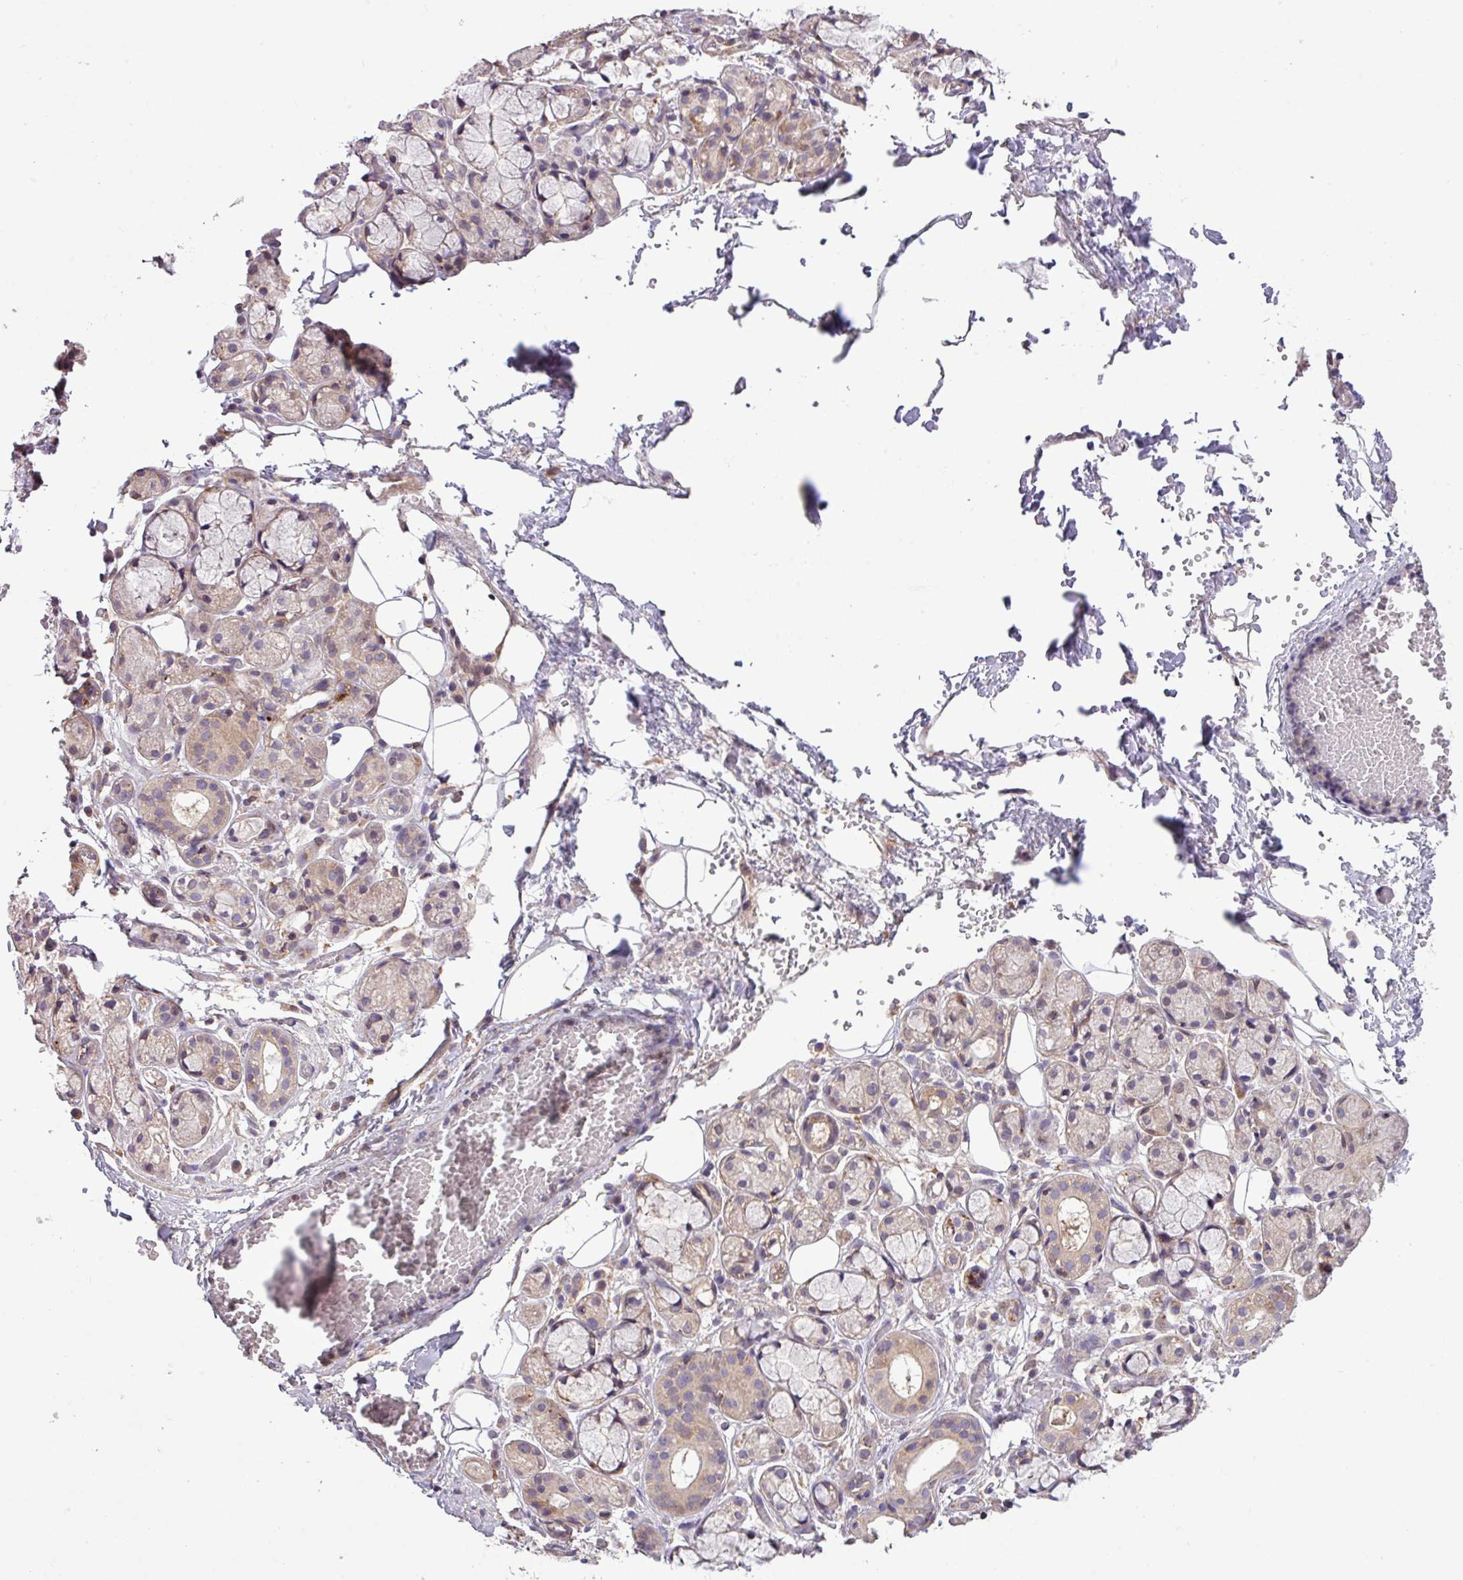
{"staining": {"intensity": "moderate", "quantity": "<25%", "location": "cytoplasmic/membranous"}, "tissue": "salivary gland", "cell_type": "Glandular cells", "image_type": "normal", "snomed": [{"axis": "morphology", "description": "Normal tissue, NOS"}, {"axis": "topography", "description": "Salivary gland"}], "caption": "Moderate cytoplasmic/membranous expression for a protein is appreciated in about <25% of glandular cells of unremarkable salivary gland using immunohistochemistry.", "gene": "ARHGEF25", "patient": {"sex": "male", "age": 82}}